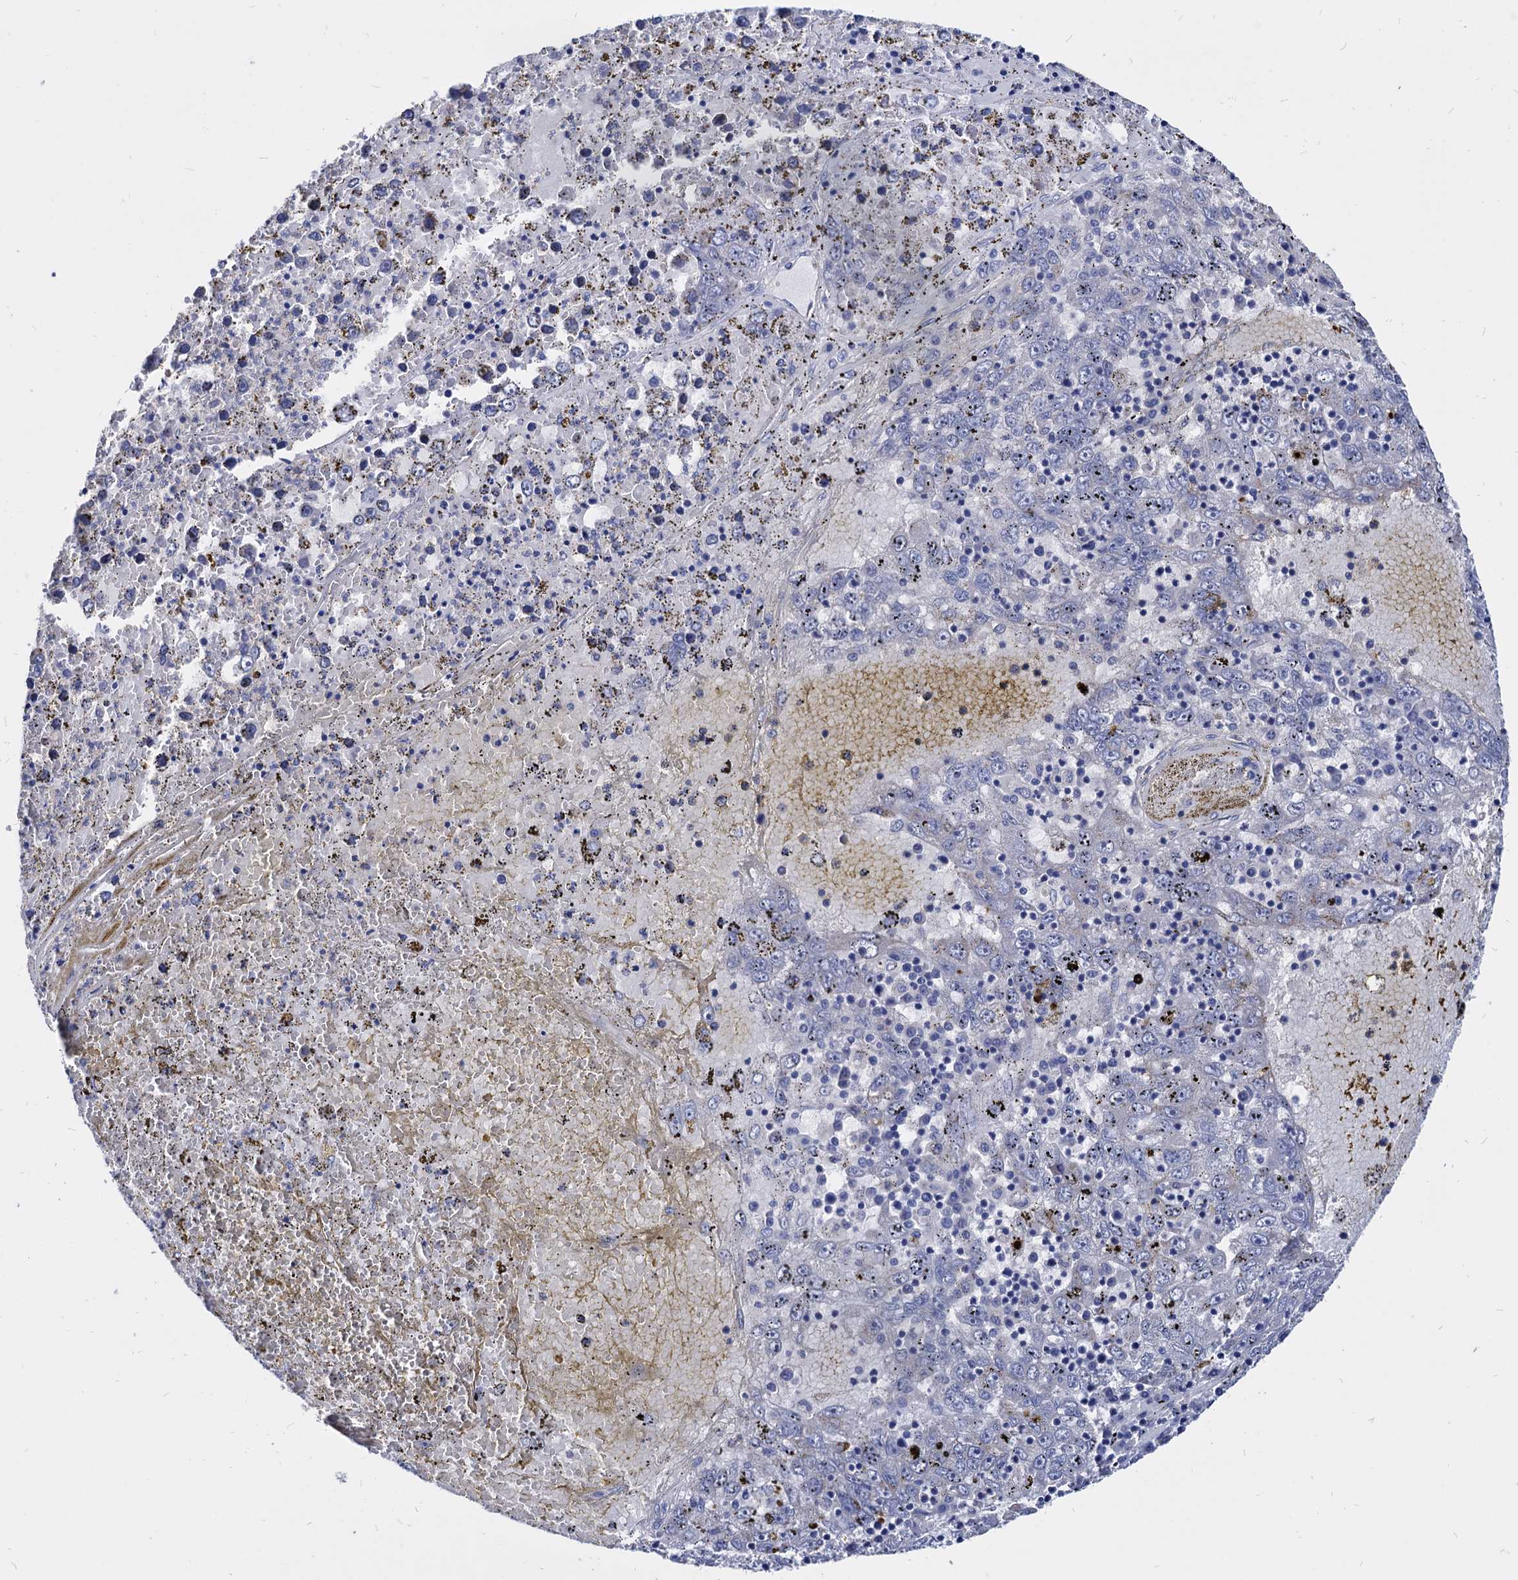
{"staining": {"intensity": "negative", "quantity": "none", "location": "none"}, "tissue": "liver cancer", "cell_type": "Tumor cells", "image_type": "cancer", "snomed": [{"axis": "morphology", "description": "Carcinoma, Hepatocellular, NOS"}, {"axis": "topography", "description": "Liver"}], "caption": "Immunohistochemical staining of human liver cancer reveals no significant expression in tumor cells. (DAB IHC visualized using brightfield microscopy, high magnification).", "gene": "ESD", "patient": {"sex": "male", "age": 49}}